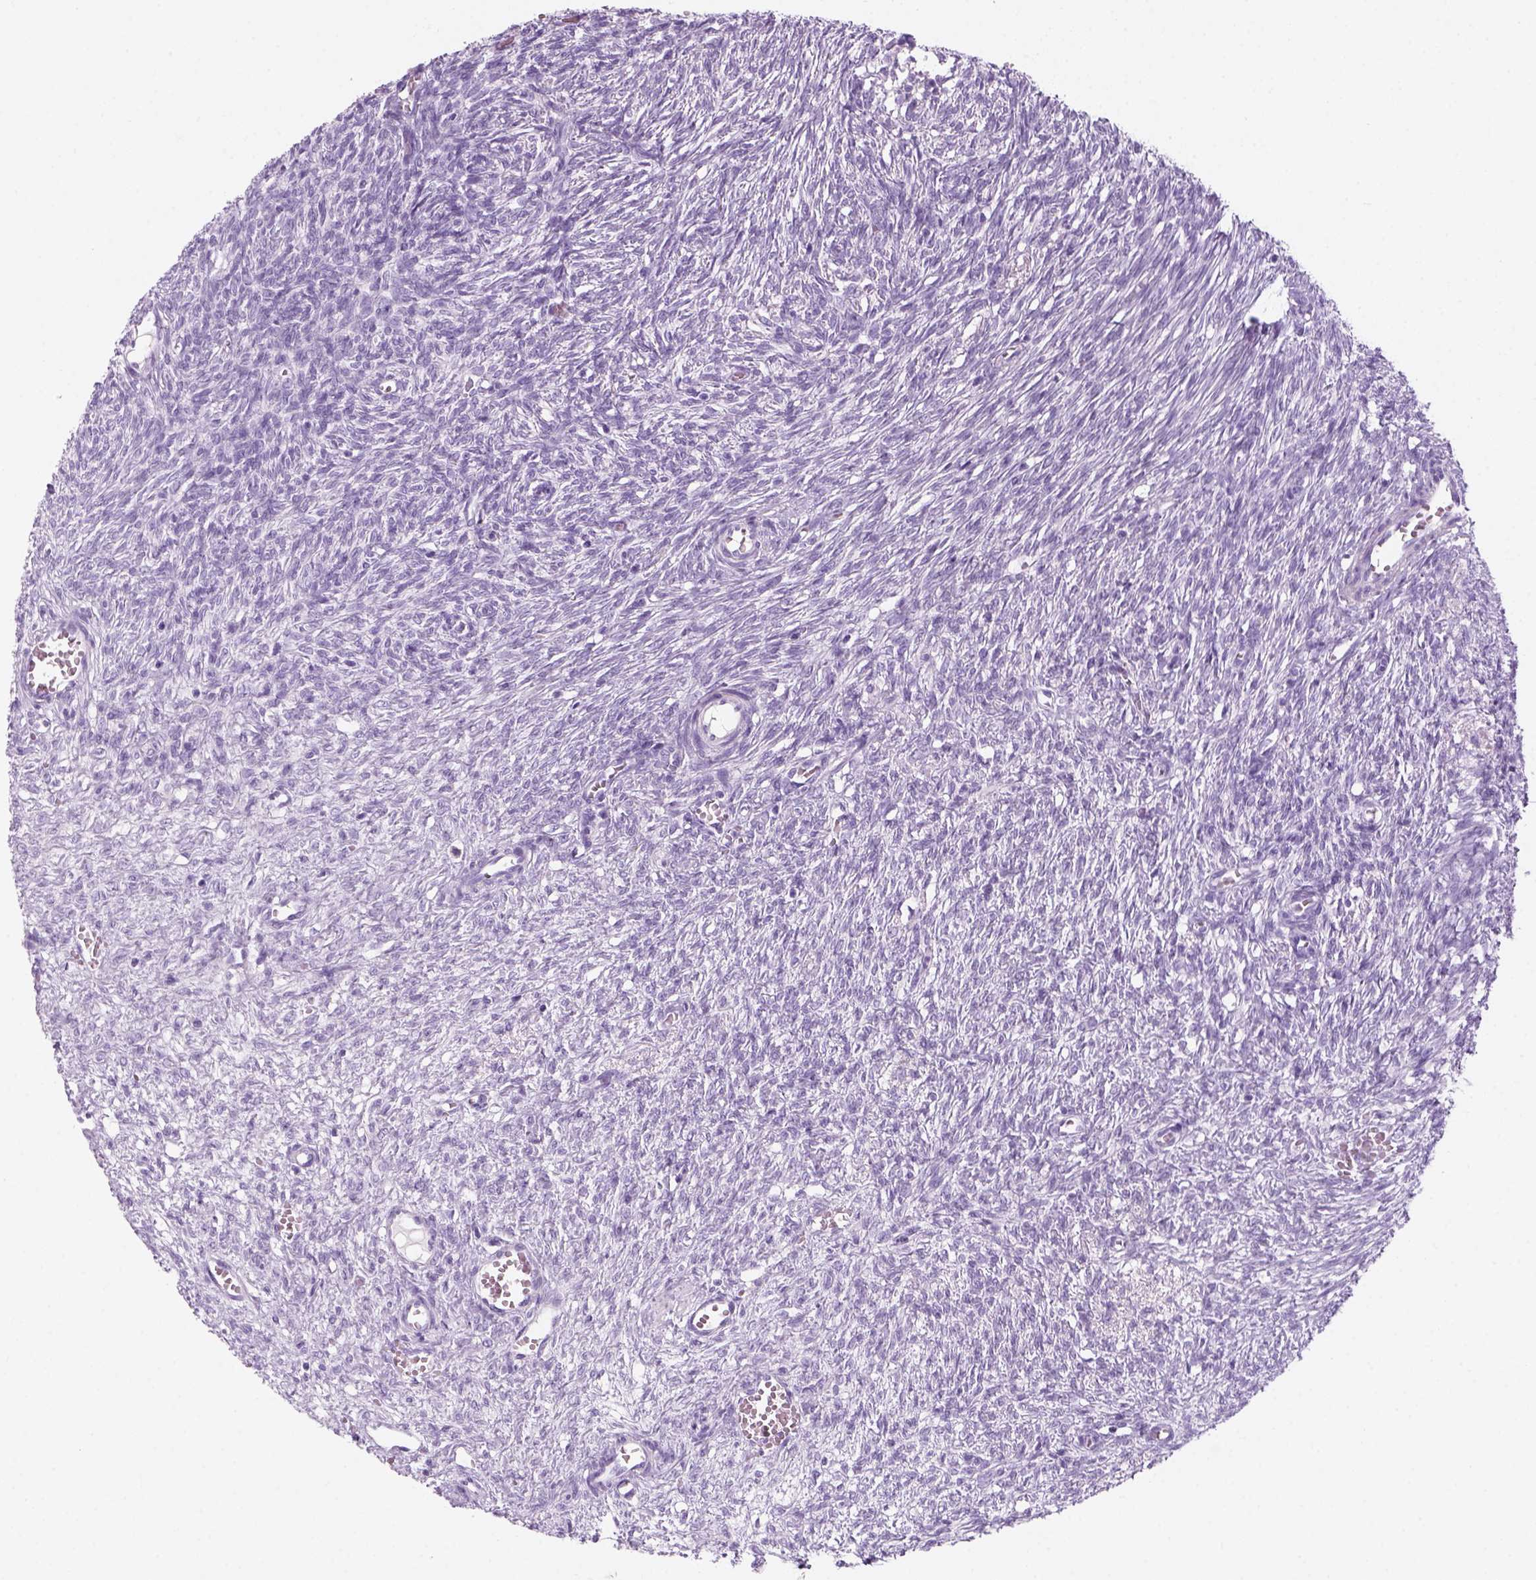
{"staining": {"intensity": "negative", "quantity": "none", "location": "none"}, "tissue": "ovary", "cell_type": "Ovarian stroma cells", "image_type": "normal", "snomed": [{"axis": "morphology", "description": "Normal tissue, NOS"}, {"axis": "topography", "description": "Ovary"}], "caption": "DAB immunohistochemical staining of unremarkable ovary exhibits no significant positivity in ovarian stroma cells.", "gene": "KRTAP11", "patient": {"sex": "female", "age": 46}}